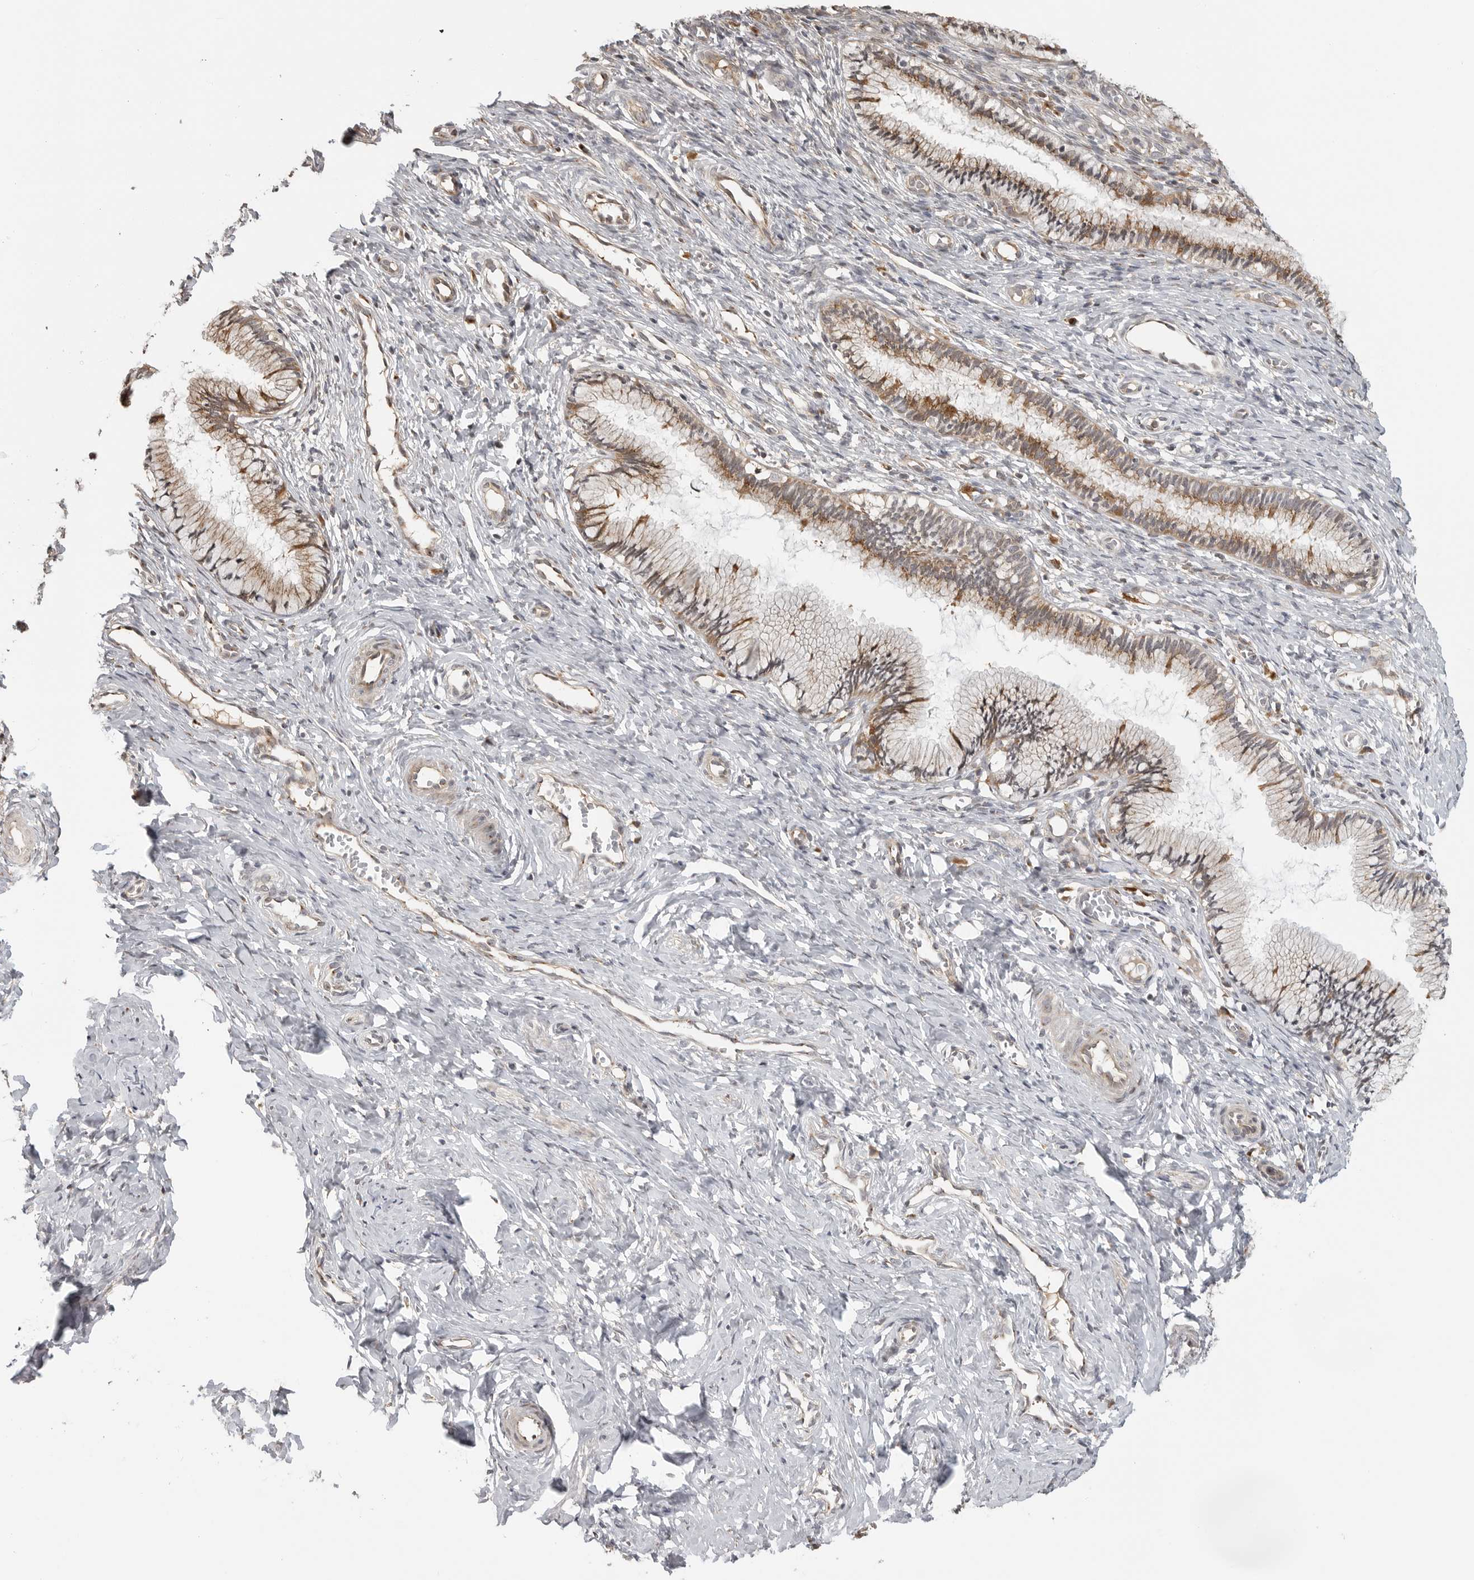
{"staining": {"intensity": "moderate", "quantity": "25%-75%", "location": "cytoplasmic/membranous"}, "tissue": "cervix", "cell_type": "Glandular cells", "image_type": "normal", "snomed": [{"axis": "morphology", "description": "Normal tissue, NOS"}, {"axis": "topography", "description": "Cervix"}], "caption": "A brown stain shows moderate cytoplasmic/membranous positivity of a protein in glandular cells of normal human cervix.", "gene": "IDO1", "patient": {"sex": "female", "age": 27}}